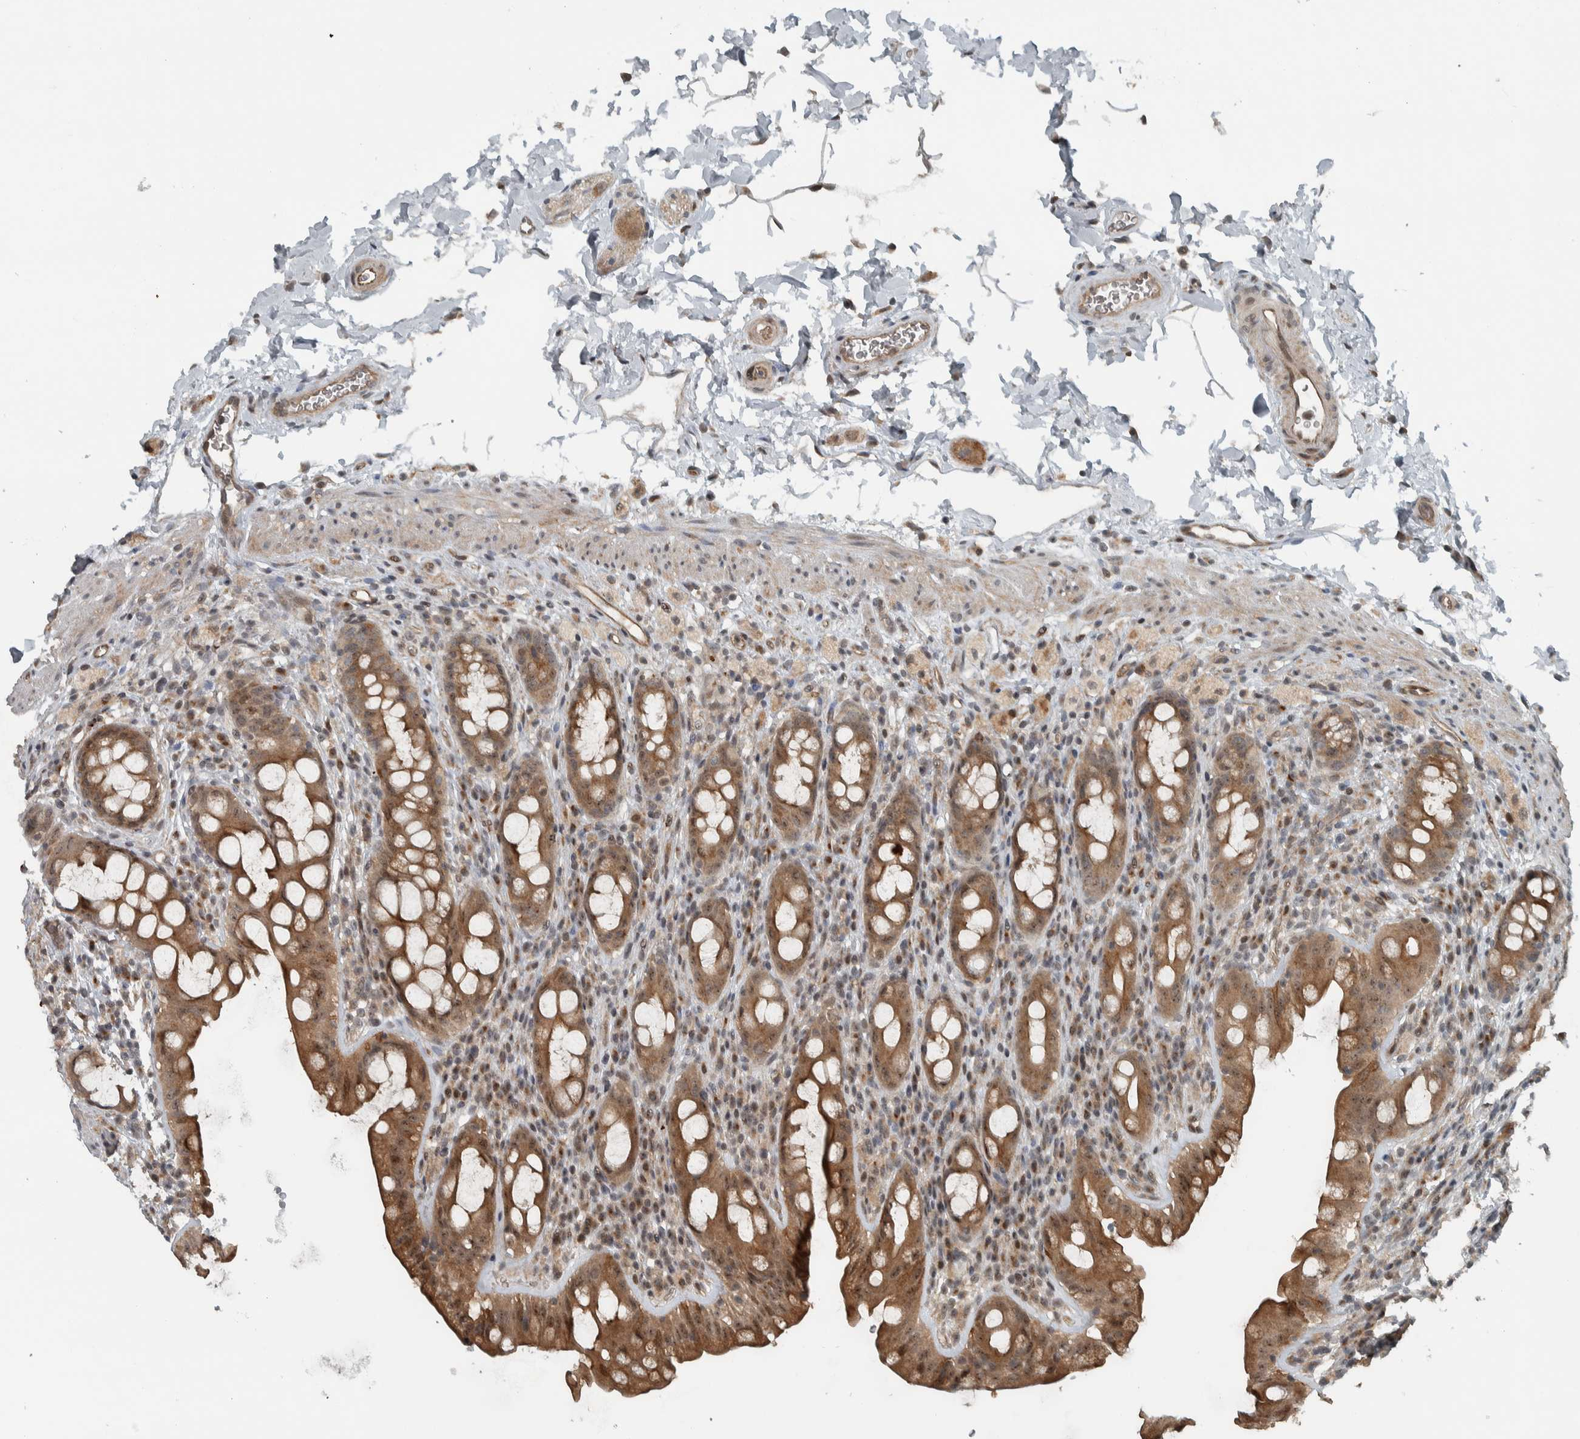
{"staining": {"intensity": "moderate", "quantity": ">75%", "location": "cytoplasmic/membranous,nuclear"}, "tissue": "rectum", "cell_type": "Glandular cells", "image_type": "normal", "snomed": [{"axis": "morphology", "description": "Normal tissue, NOS"}, {"axis": "topography", "description": "Rectum"}], "caption": "An IHC micrograph of normal tissue is shown. Protein staining in brown highlights moderate cytoplasmic/membranous,nuclear positivity in rectum within glandular cells. Using DAB (brown) and hematoxylin (blue) stains, captured at high magnification using brightfield microscopy.", "gene": "NAPG", "patient": {"sex": "male", "age": 44}}